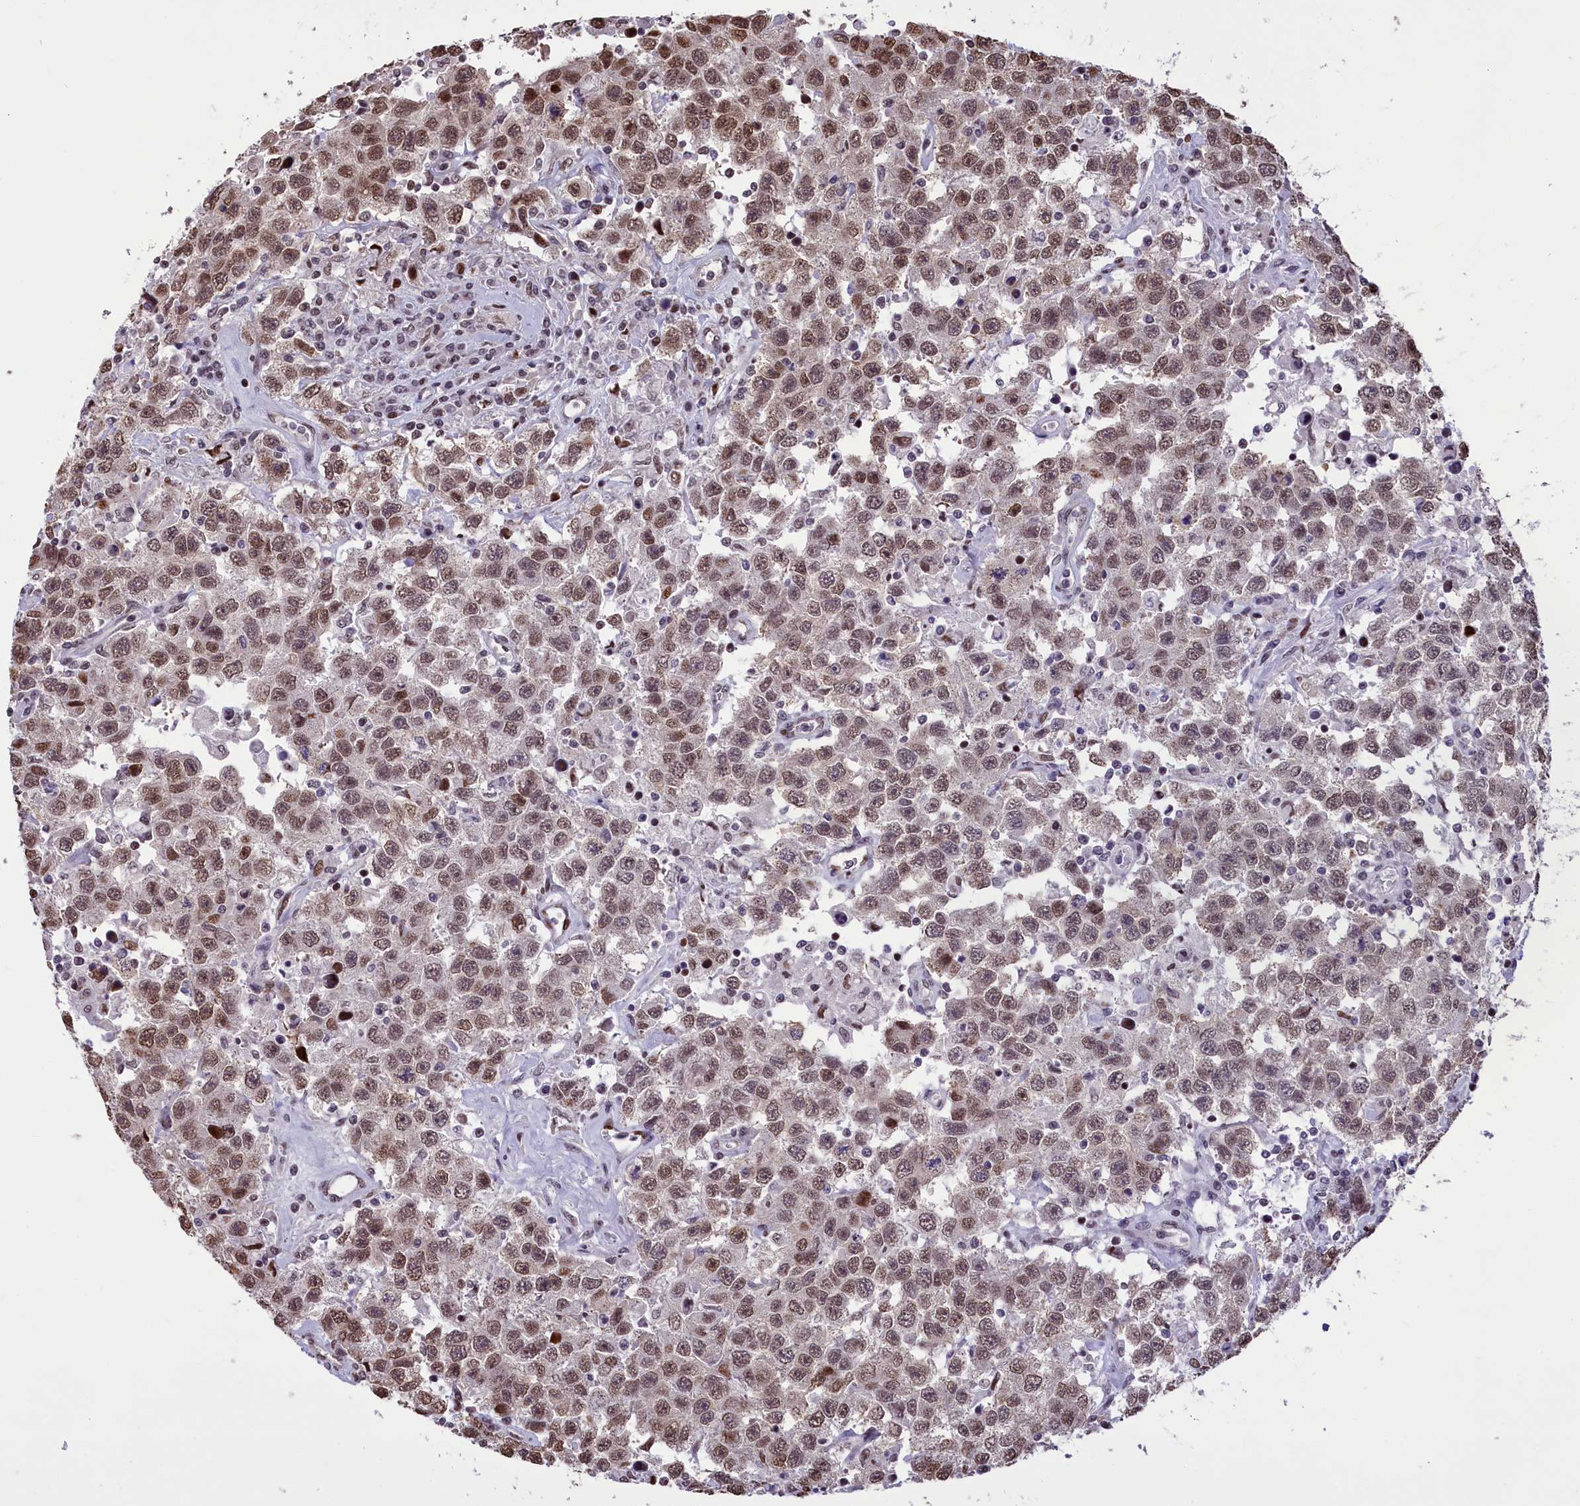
{"staining": {"intensity": "moderate", "quantity": ">75%", "location": "nuclear"}, "tissue": "testis cancer", "cell_type": "Tumor cells", "image_type": "cancer", "snomed": [{"axis": "morphology", "description": "Seminoma, NOS"}, {"axis": "topography", "description": "Testis"}], "caption": "DAB (3,3'-diaminobenzidine) immunohistochemical staining of human testis cancer (seminoma) shows moderate nuclear protein staining in about >75% of tumor cells. The staining was performed using DAB to visualize the protein expression in brown, while the nuclei were stained in blue with hematoxylin (Magnification: 20x).", "gene": "RELB", "patient": {"sex": "male", "age": 41}}